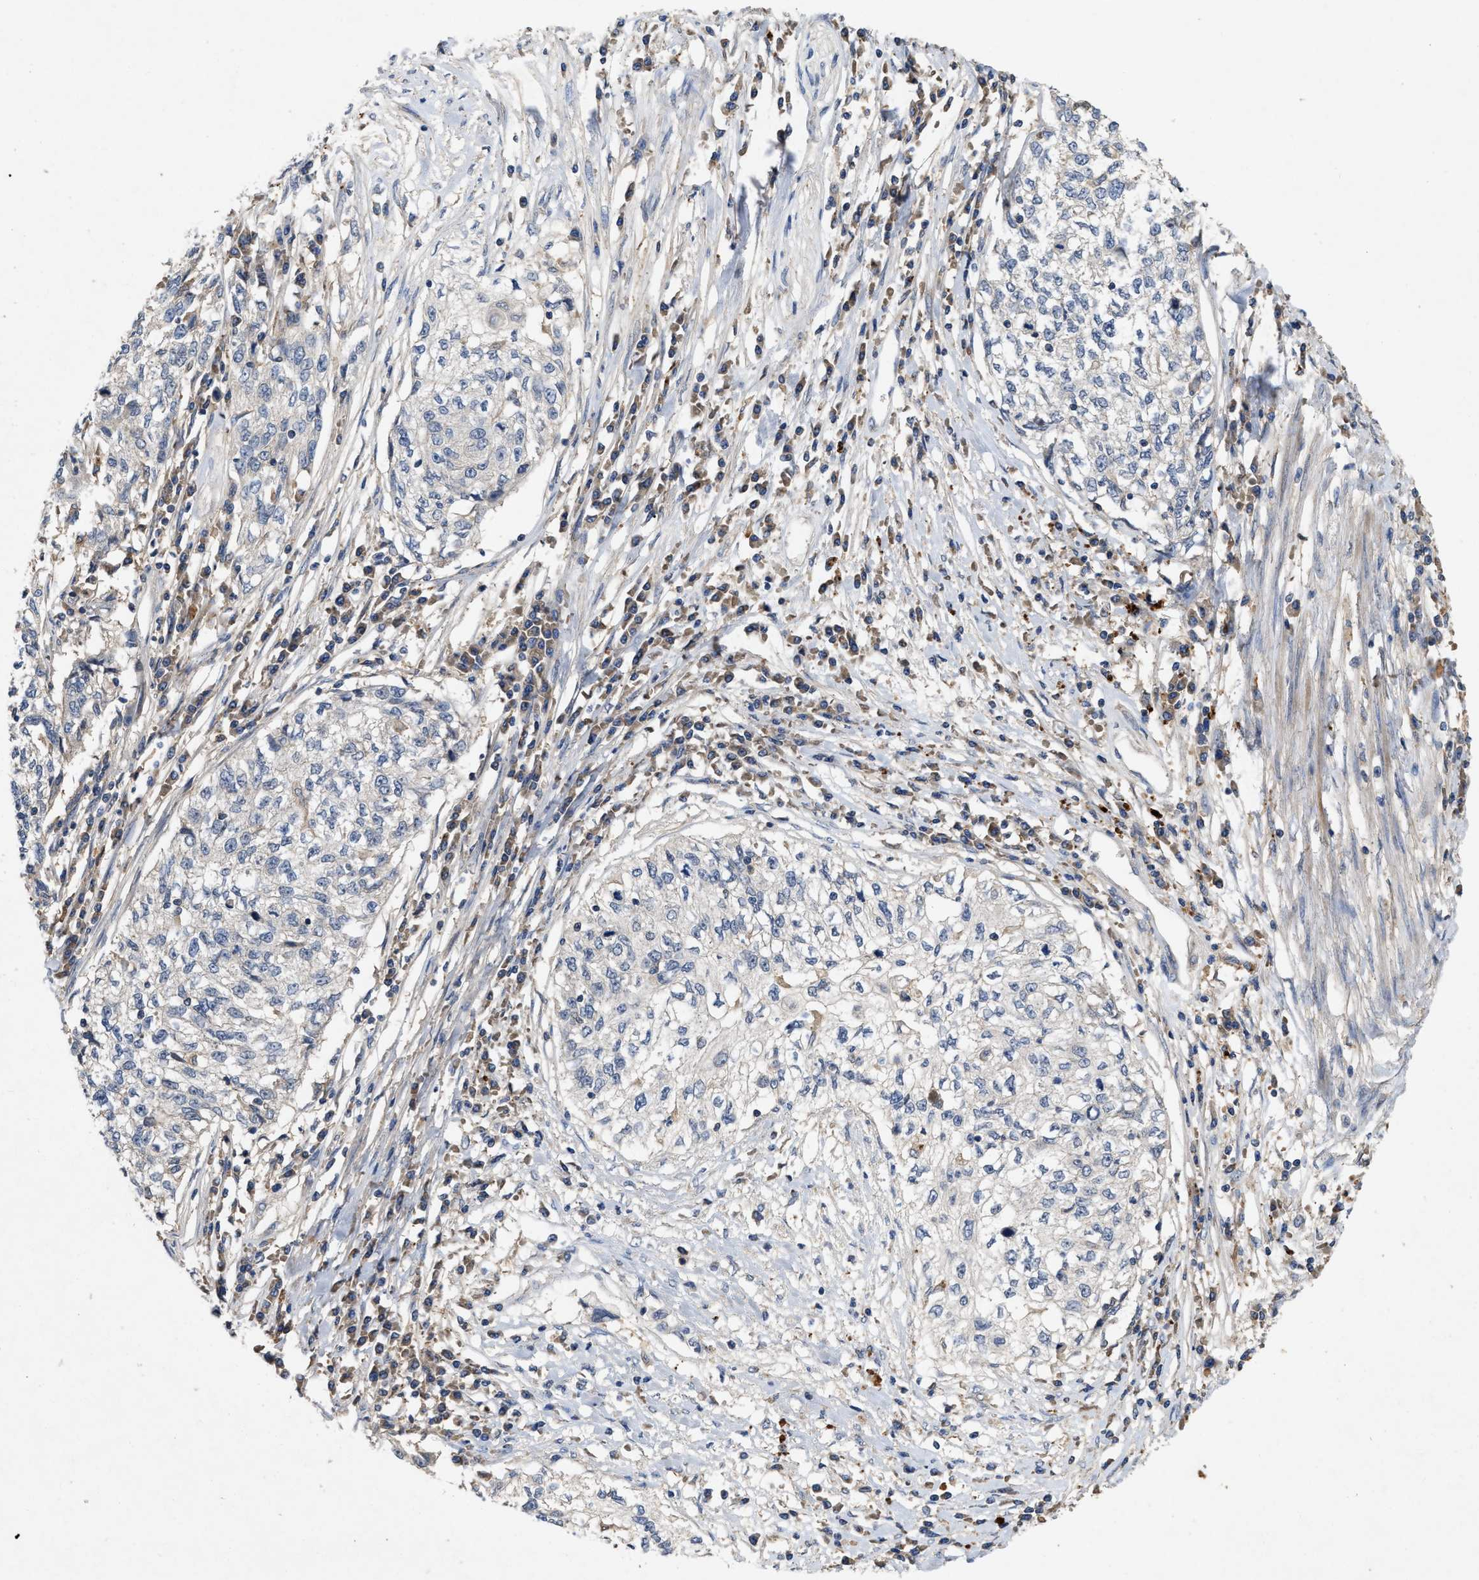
{"staining": {"intensity": "negative", "quantity": "none", "location": "none"}, "tissue": "cervical cancer", "cell_type": "Tumor cells", "image_type": "cancer", "snomed": [{"axis": "morphology", "description": "Squamous cell carcinoma, NOS"}, {"axis": "topography", "description": "Cervix"}], "caption": "The histopathology image exhibits no significant positivity in tumor cells of cervical squamous cell carcinoma.", "gene": "LPAR2", "patient": {"sex": "female", "age": 57}}